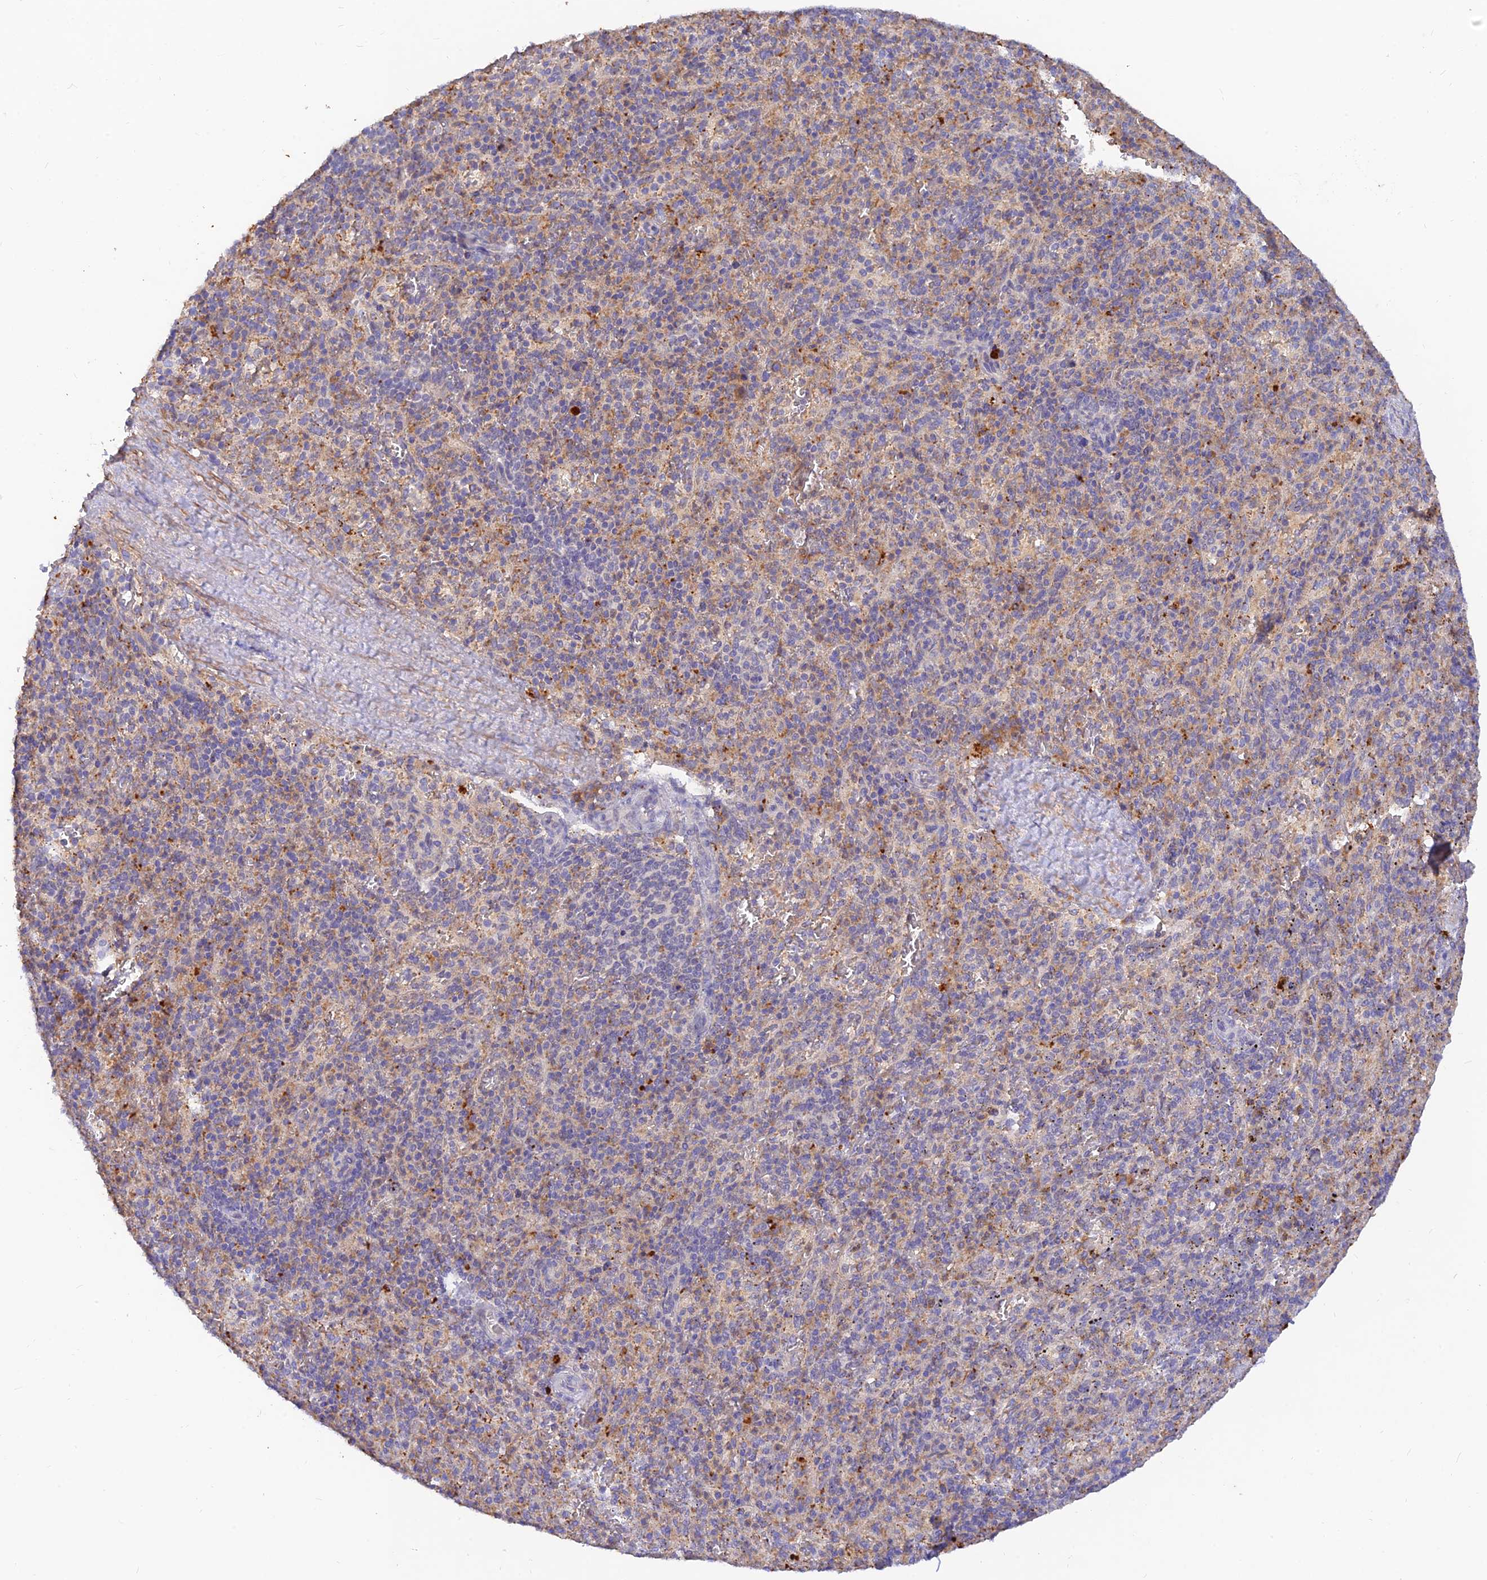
{"staining": {"intensity": "weak", "quantity": "<25%", "location": "cytoplasmic/membranous"}, "tissue": "spleen", "cell_type": "Cells in red pulp", "image_type": "normal", "snomed": [{"axis": "morphology", "description": "Normal tissue, NOS"}, {"axis": "topography", "description": "Spleen"}], "caption": "This is an immunohistochemistry photomicrograph of benign spleen. There is no expression in cells in red pulp.", "gene": "ACSM5", "patient": {"sex": "male", "age": 82}}